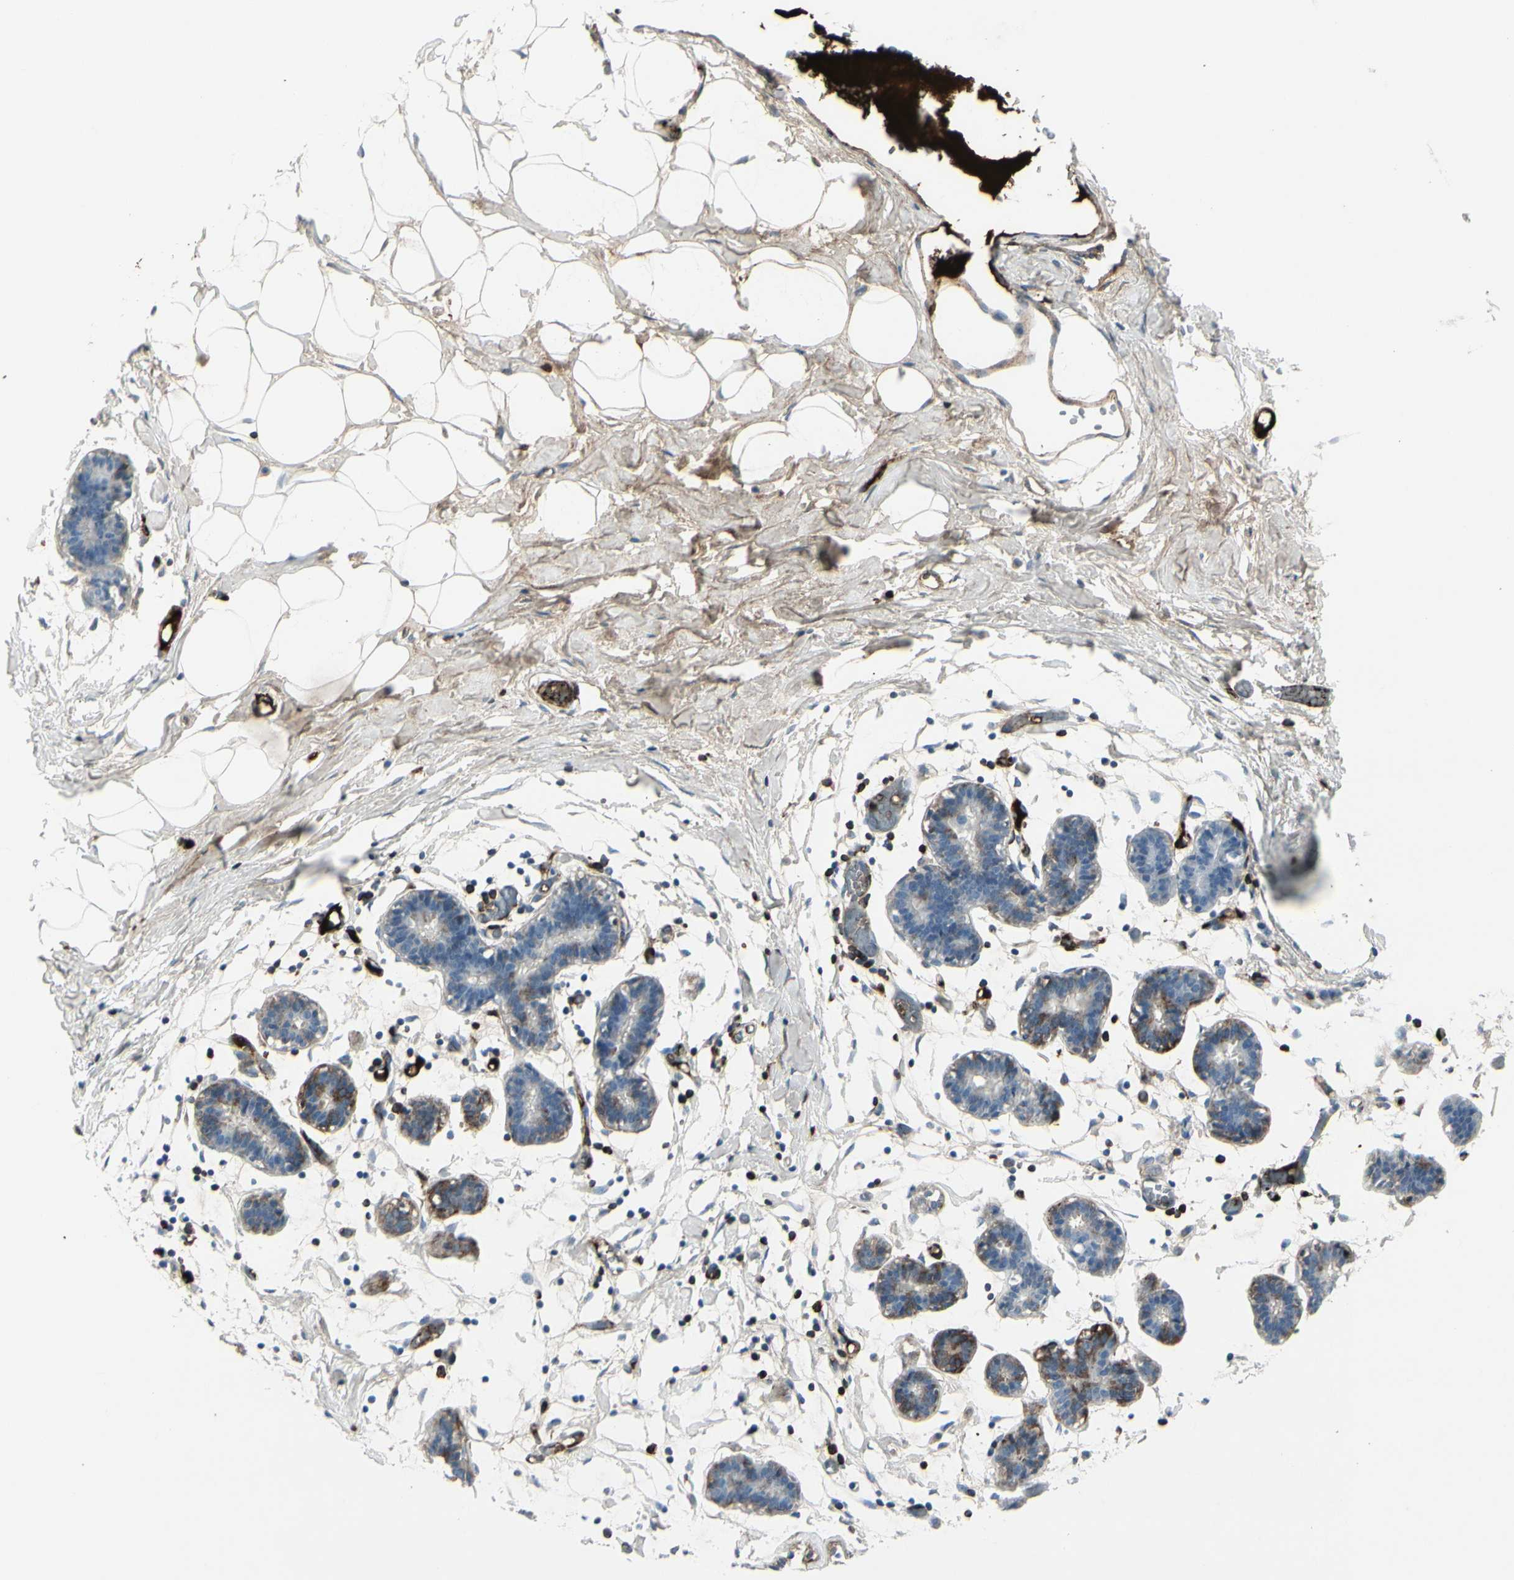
{"staining": {"intensity": "negative", "quantity": "none", "location": "none"}, "tissue": "breast", "cell_type": "Adipocytes", "image_type": "normal", "snomed": [{"axis": "morphology", "description": "Normal tissue, NOS"}, {"axis": "topography", "description": "Breast"}], "caption": "Immunohistochemistry micrograph of benign breast stained for a protein (brown), which displays no staining in adipocytes.", "gene": "IGHG1", "patient": {"sex": "female", "age": 27}}